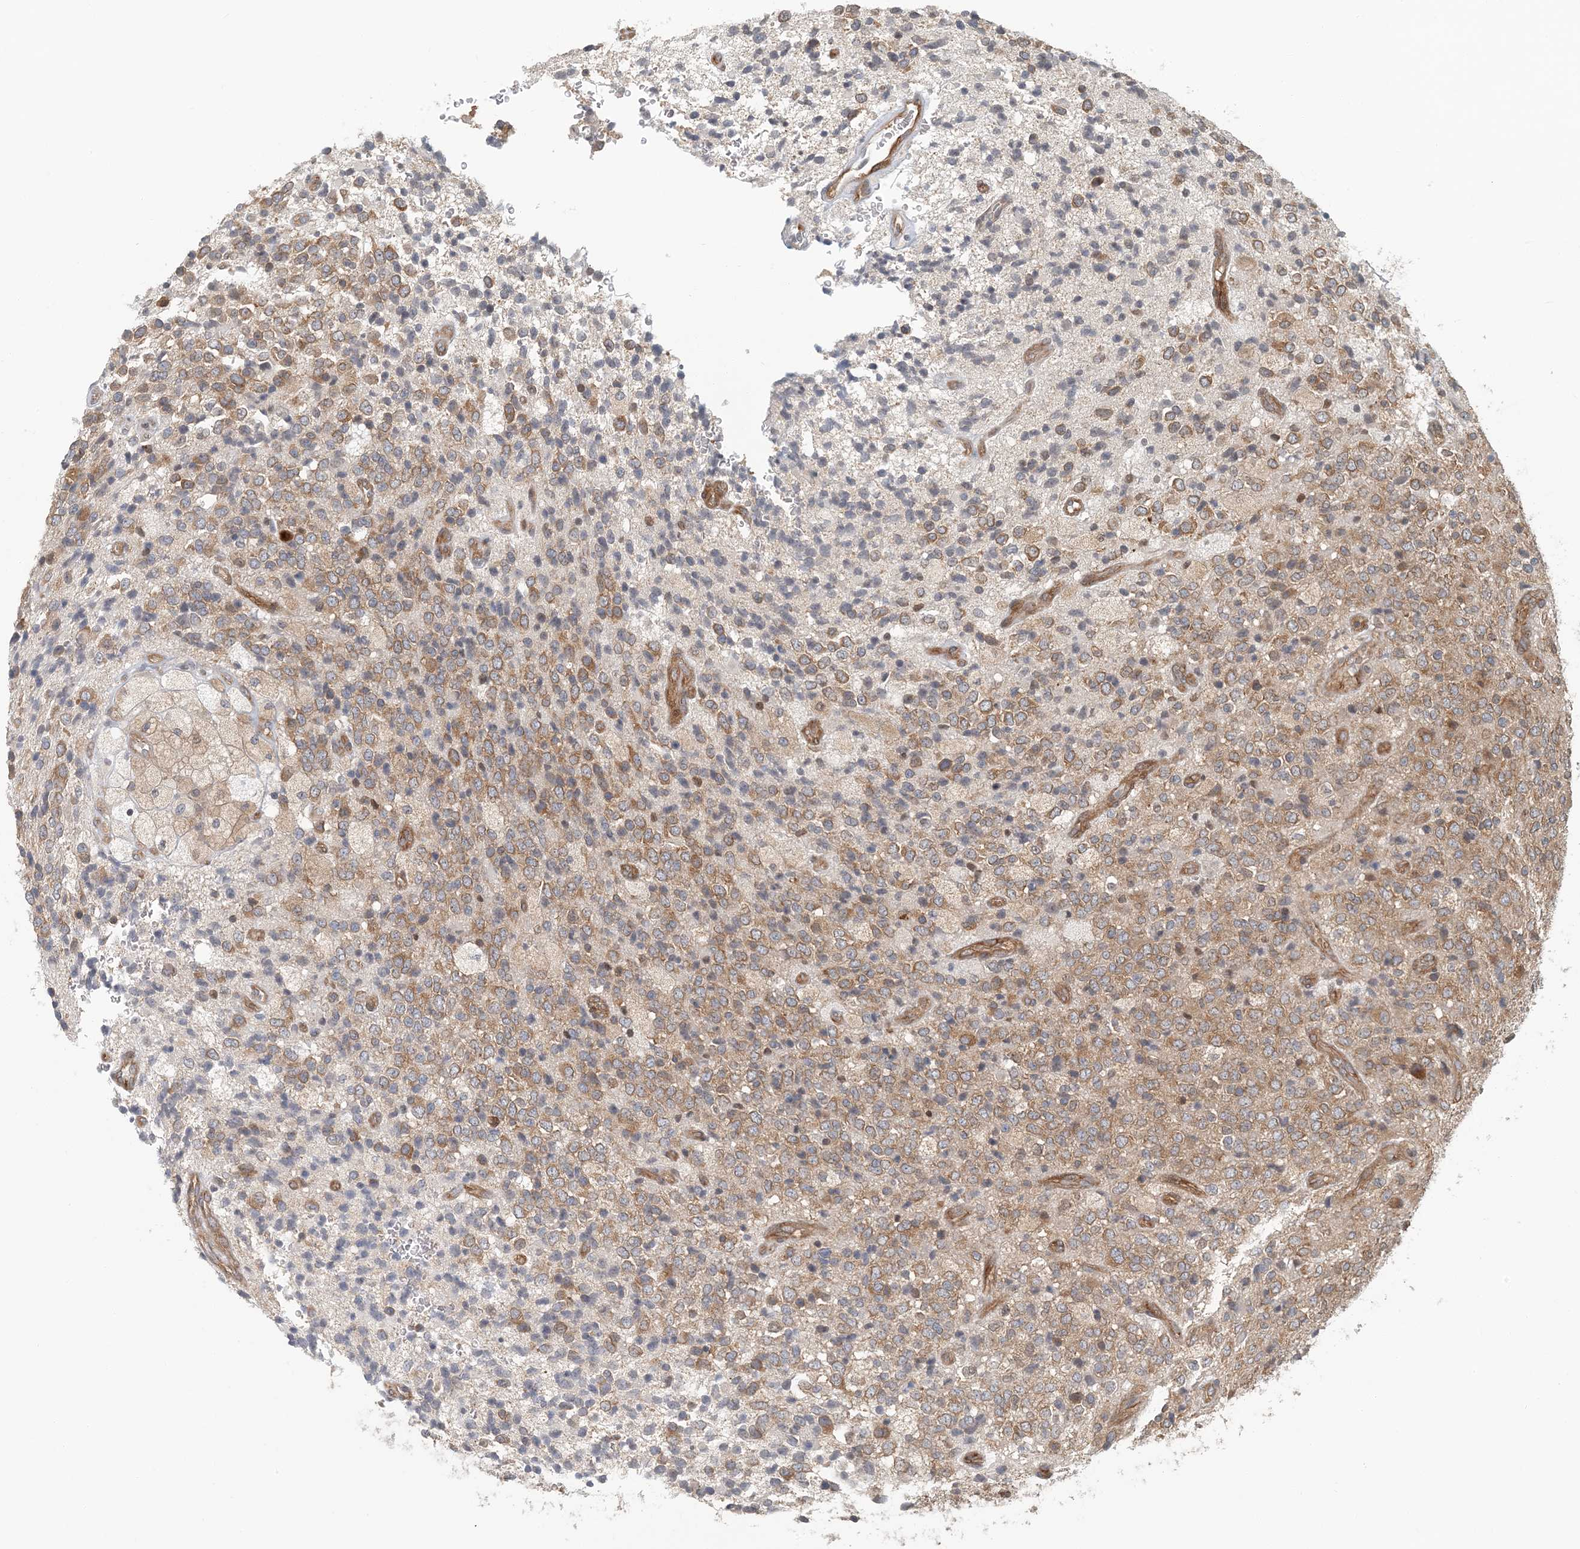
{"staining": {"intensity": "moderate", "quantity": ">75%", "location": "cytoplasmic/membranous"}, "tissue": "glioma", "cell_type": "Tumor cells", "image_type": "cancer", "snomed": [{"axis": "morphology", "description": "Glioma, malignant, High grade"}, {"axis": "topography", "description": "pancreas cauda"}], "caption": "A high-resolution image shows IHC staining of malignant high-grade glioma, which demonstrates moderate cytoplasmic/membranous positivity in approximately >75% of tumor cells.", "gene": "ATP13A2", "patient": {"sex": "male", "age": 60}}